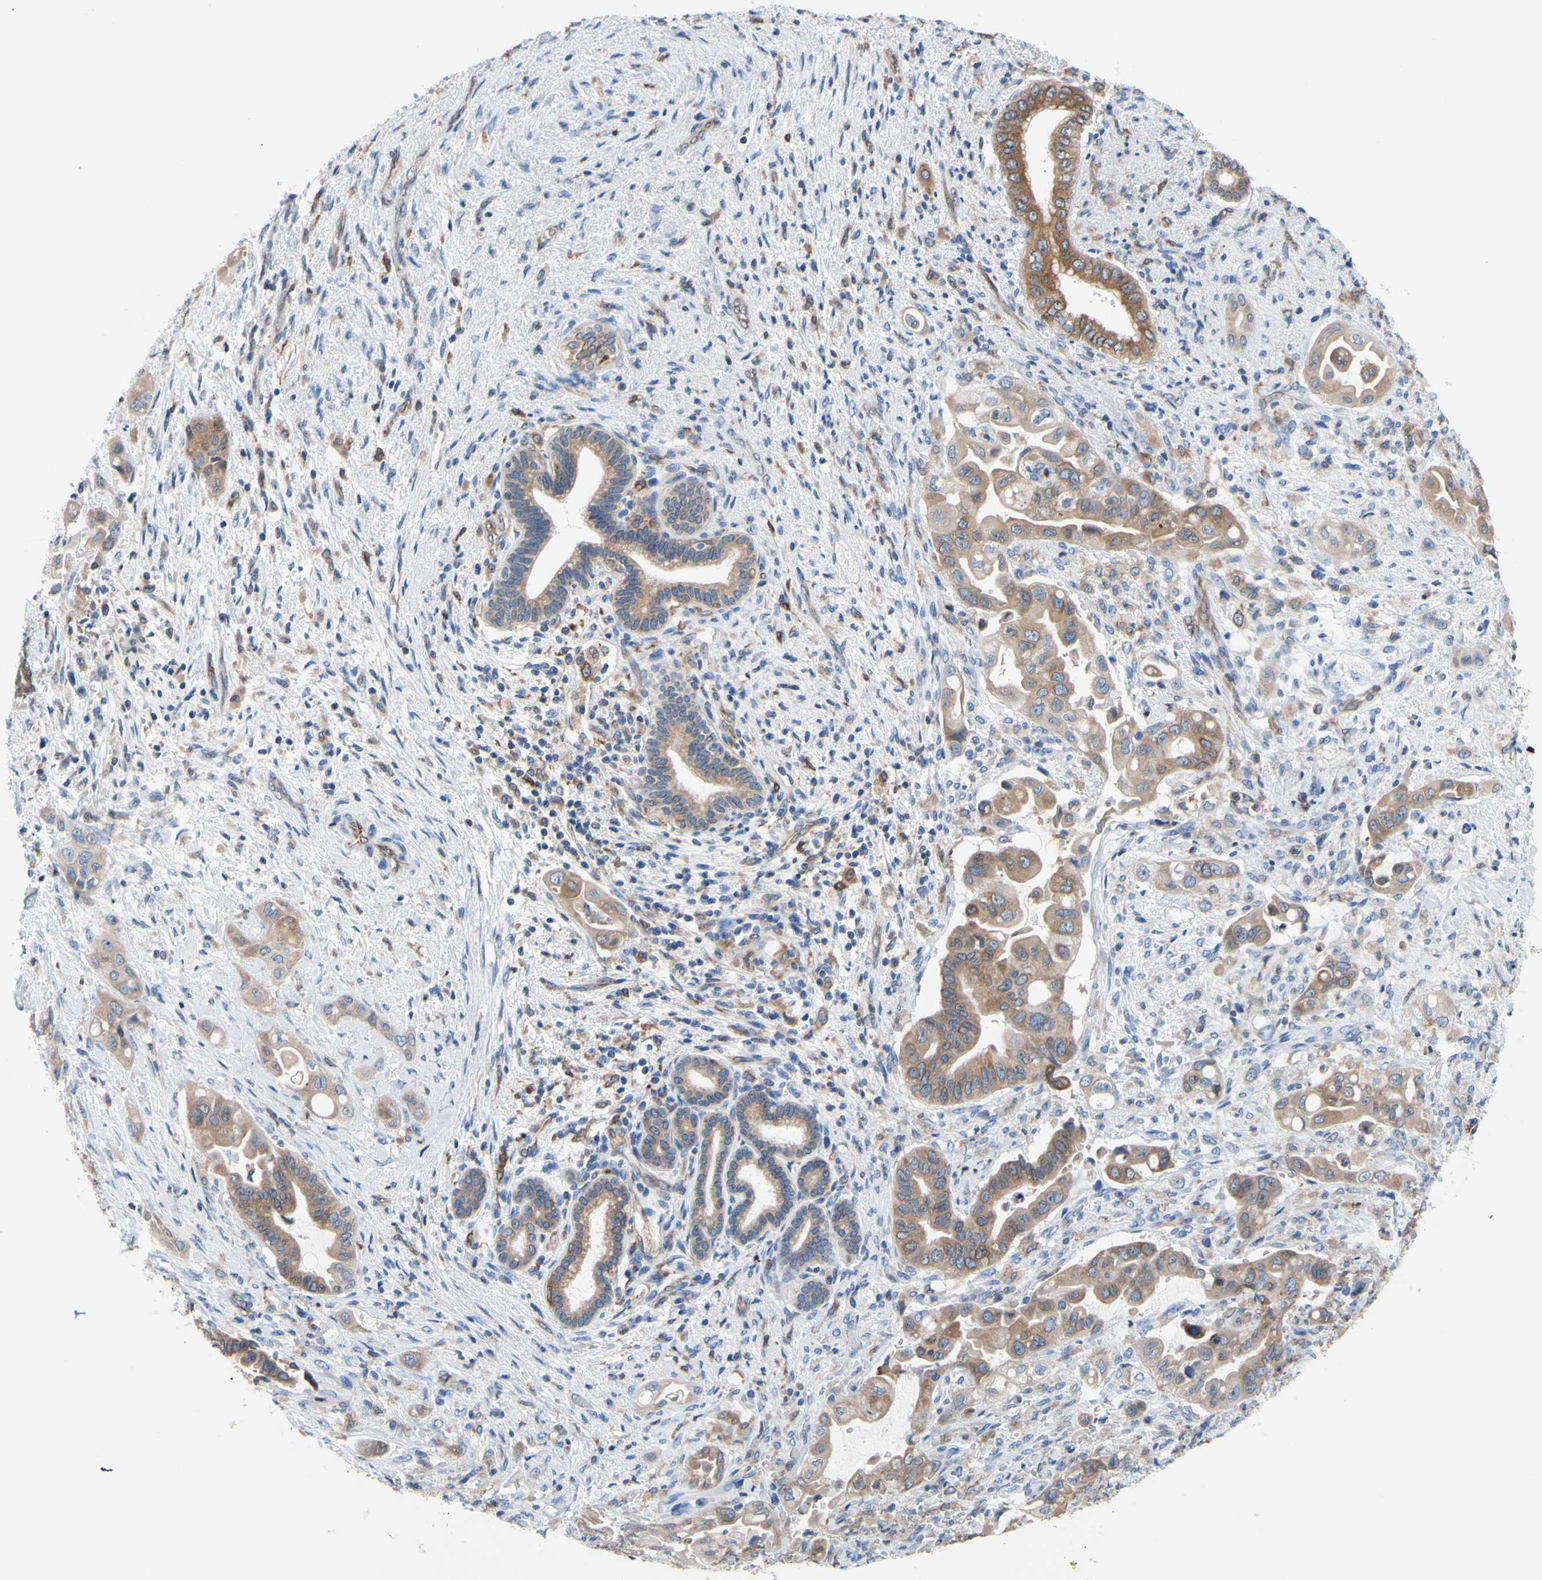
{"staining": {"intensity": "moderate", "quantity": ">75%", "location": "cytoplasmic/membranous"}, "tissue": "liver cancer", "cell_type": "Tumor cells", "image_type": "cancer", "snomed": [{"axis": "morphology", "description": "Cholangiocarcinoma"}, {"axis": "topography", "description": "Liver"}], "caption": "The histopathology image displays a brown stain indicating the presence of a protein in the cytoplasmic/membranous of tumor cells in cholangiocarcinoma (liver).", "gene": "MGST2", "patient": {"sex": "female", "age": 61}}